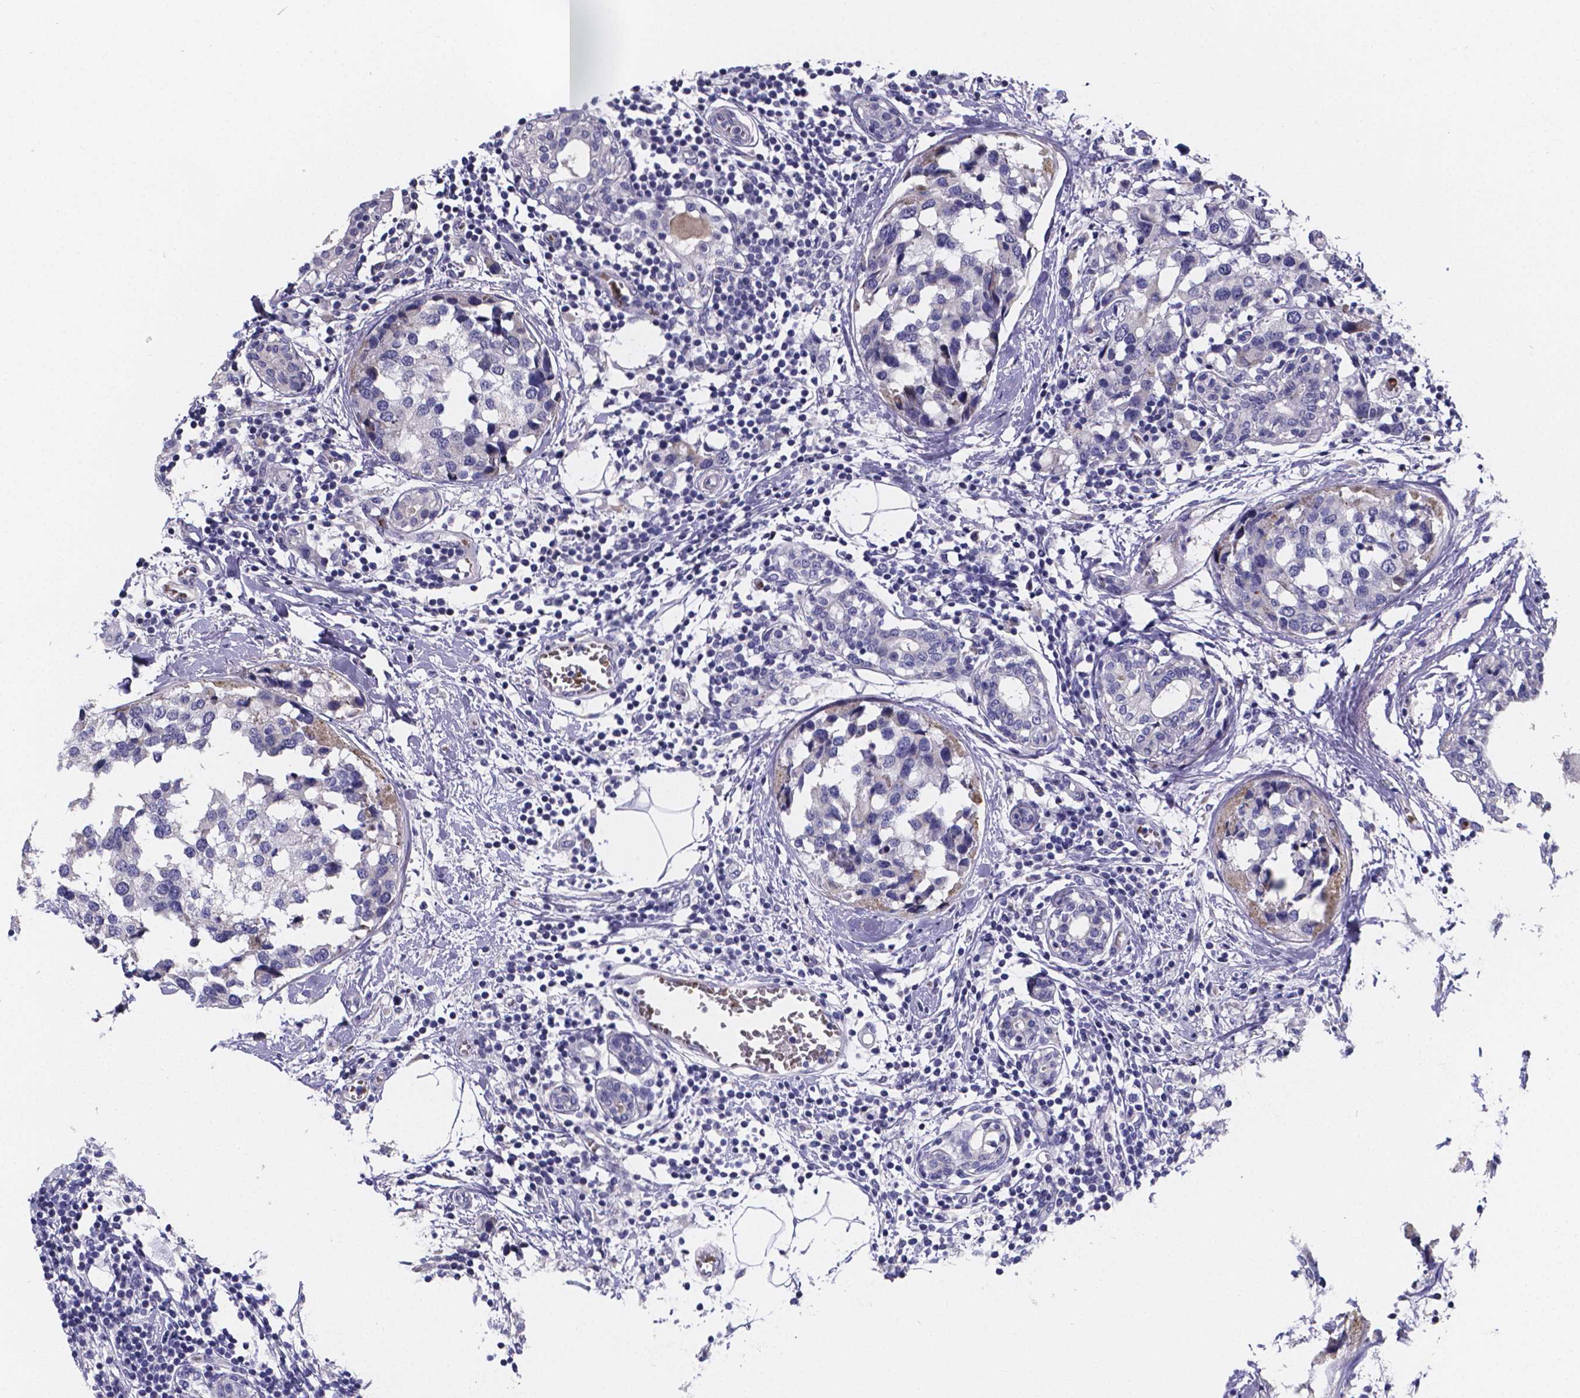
{"staining": {"intensity": "negative", "quantity": "none", "location": "none"}, "tissue": "breast cancer", "cell_type": "Tumor cells", "image_type": "cancer", "snomed": [{"axis": "morphology", "description": "Lobular carcinoma"}, {"axis": "topography", "description": "Breast"}], "caption": "Tumor cells show no significant protein positivity in breast lobular carcinoma. (DAB immunohistochemistry visualized using brightfield microscopy, high magnification).", "gene": "GABRA3", "patient": {"sex": "female", "age": 59}}